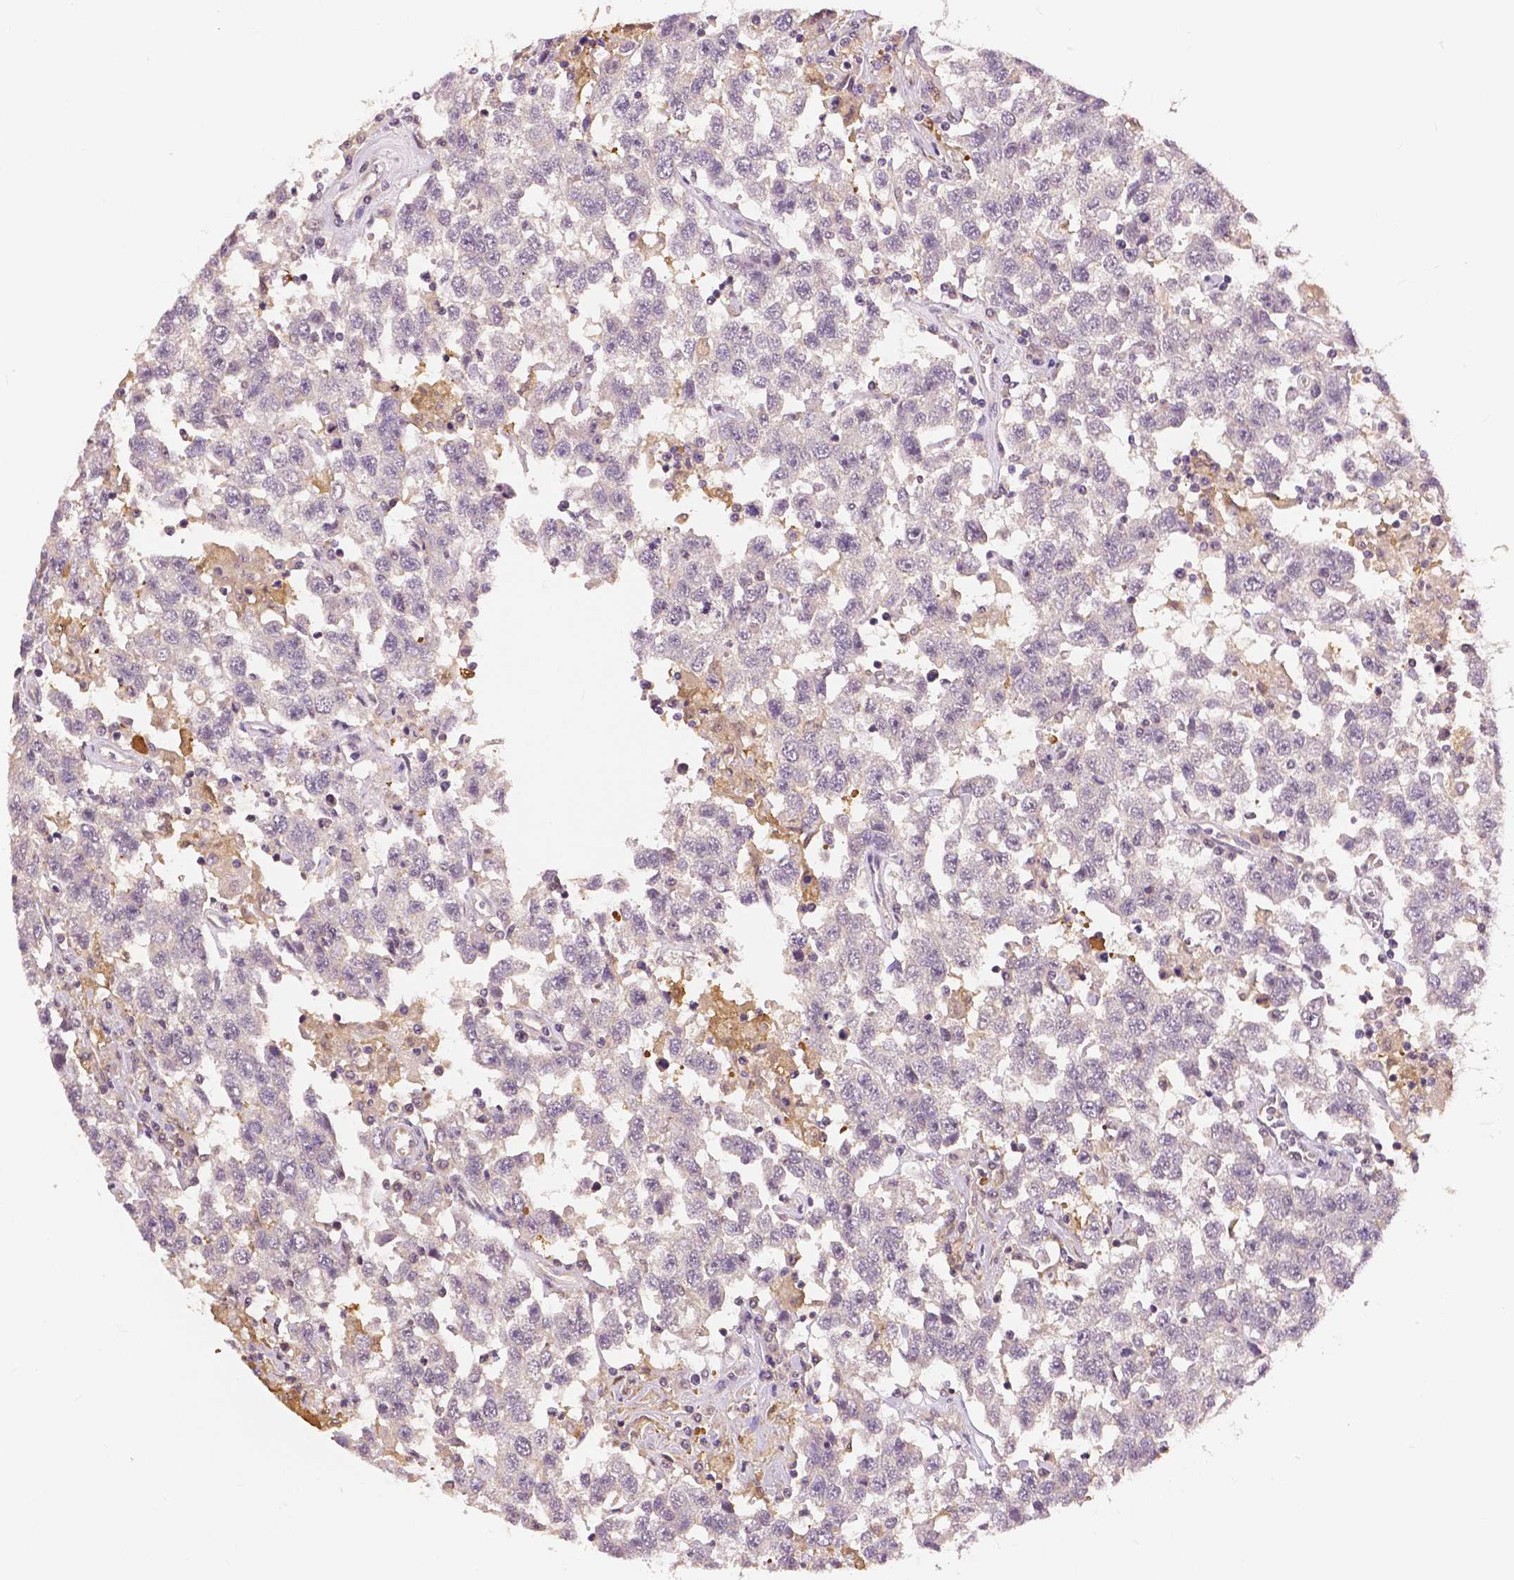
{"staining": {"intensity": "negative", "quantity": "none", "location": "none"}, "tissue": "testis cancer", "cell_type": "Tumor cells", "image_type": "cancer", "snomed": [{"axis": "morphology", "description": "Seminoma, NOS"}, {"axis": "topography", "description": "Testis"}], "caption": "Immunohistochemistry (IHC) image of neoplastic tissue: testis seminoma stained with DAB reveals no significant protein positivity in tumor cells.", "gene": "MAP1LC3B", "patient": {"sex": "male", "age": 41}}